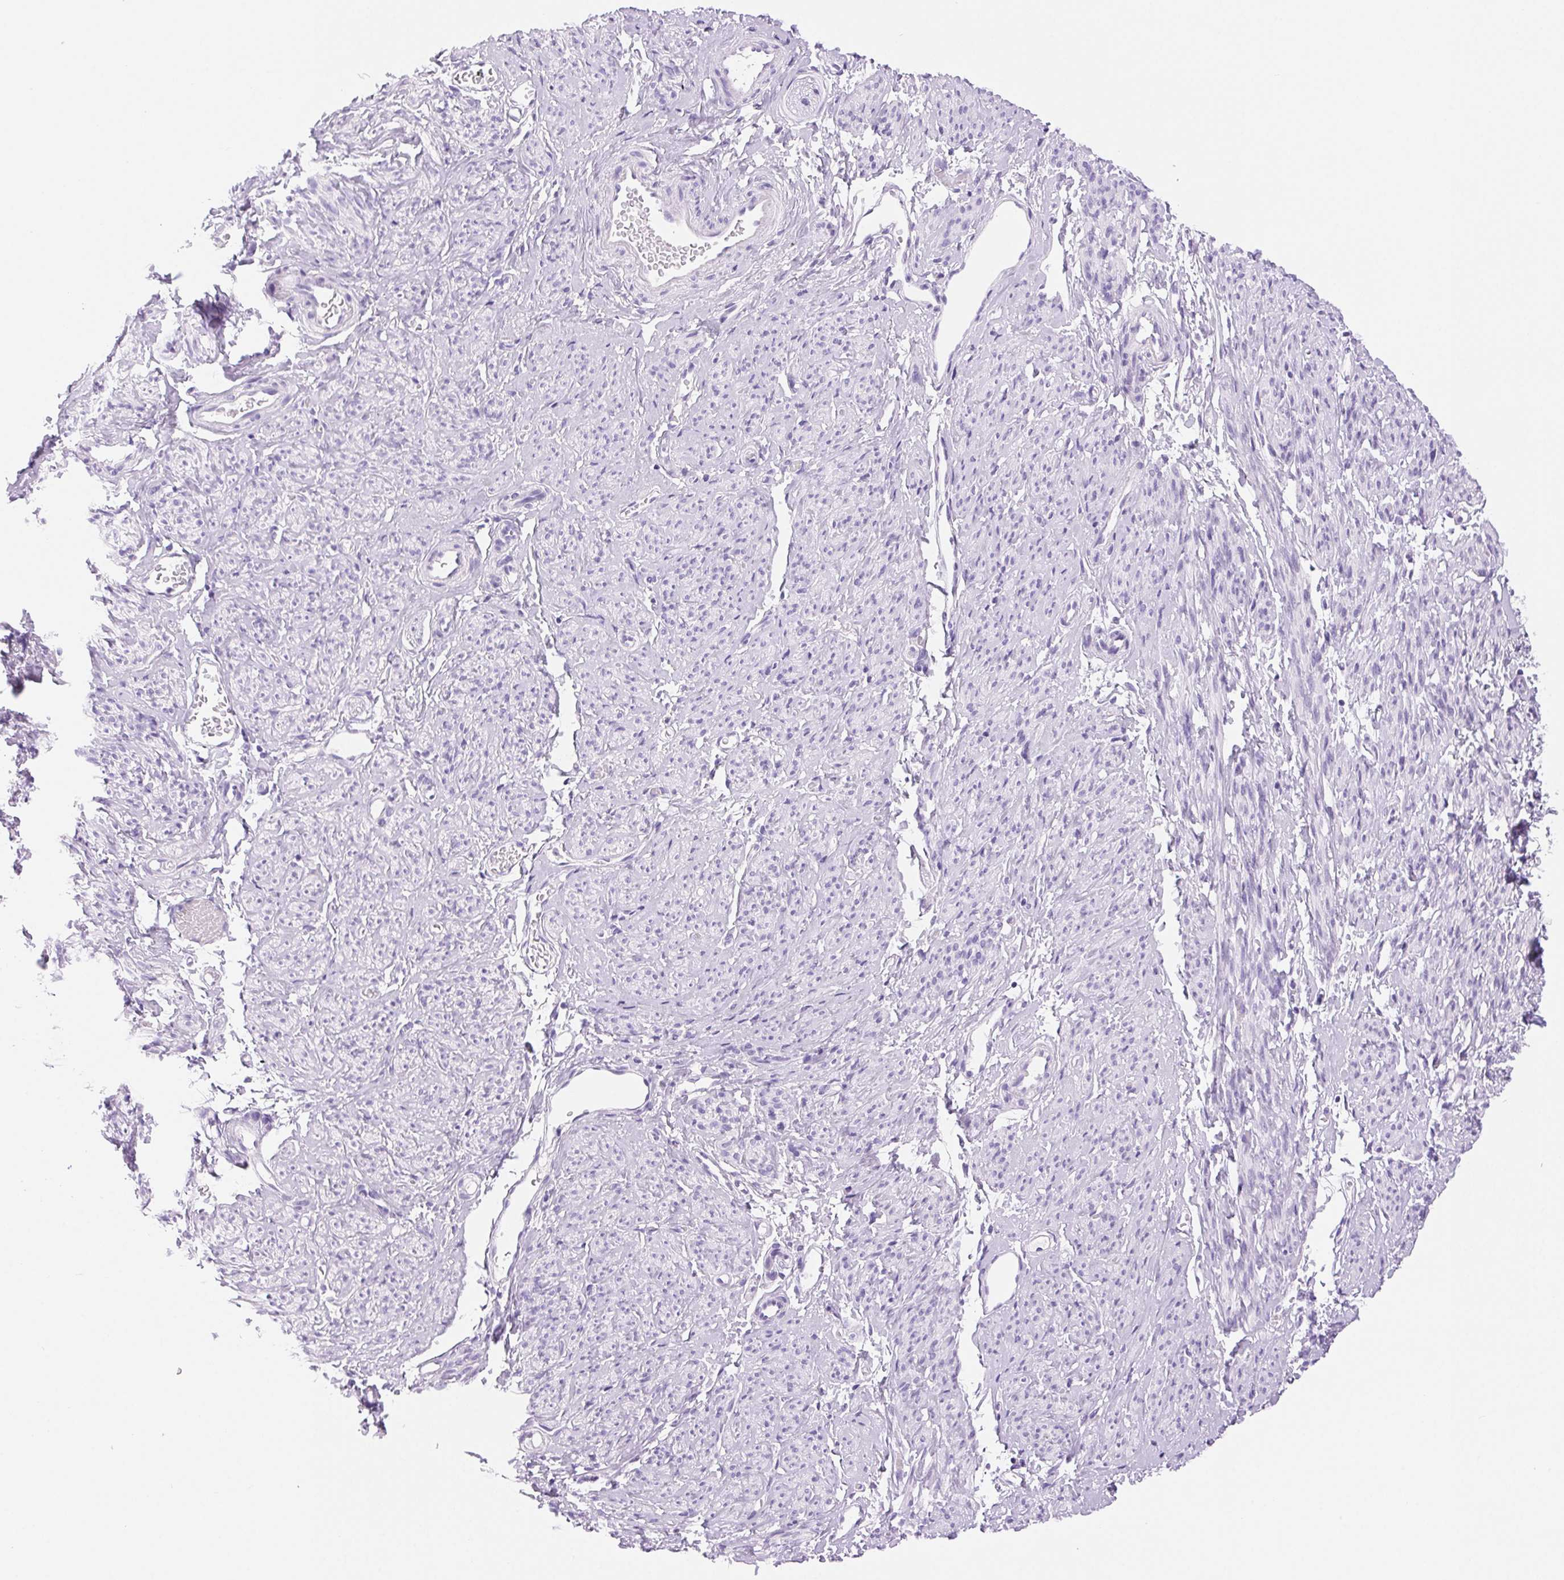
{"staining": {"intensity": "negative", "quantity": "none", "location": "none"}, "tissue": "smooth muscle", "cell_type": "Smooth muscle cells", "image_type": "normal", "snomed": [{"axis": "morphology", "description": "Normal tissue, NOS"}, {"axis": "topography", "description": "Smooth muscle"}], "caption": "Photomicrograph shows no significant protein staining in smooth muscle cells of normal smooth muscle.", "gene": "SERPINB3", "patient": {"sex": "female", "age": 65}}